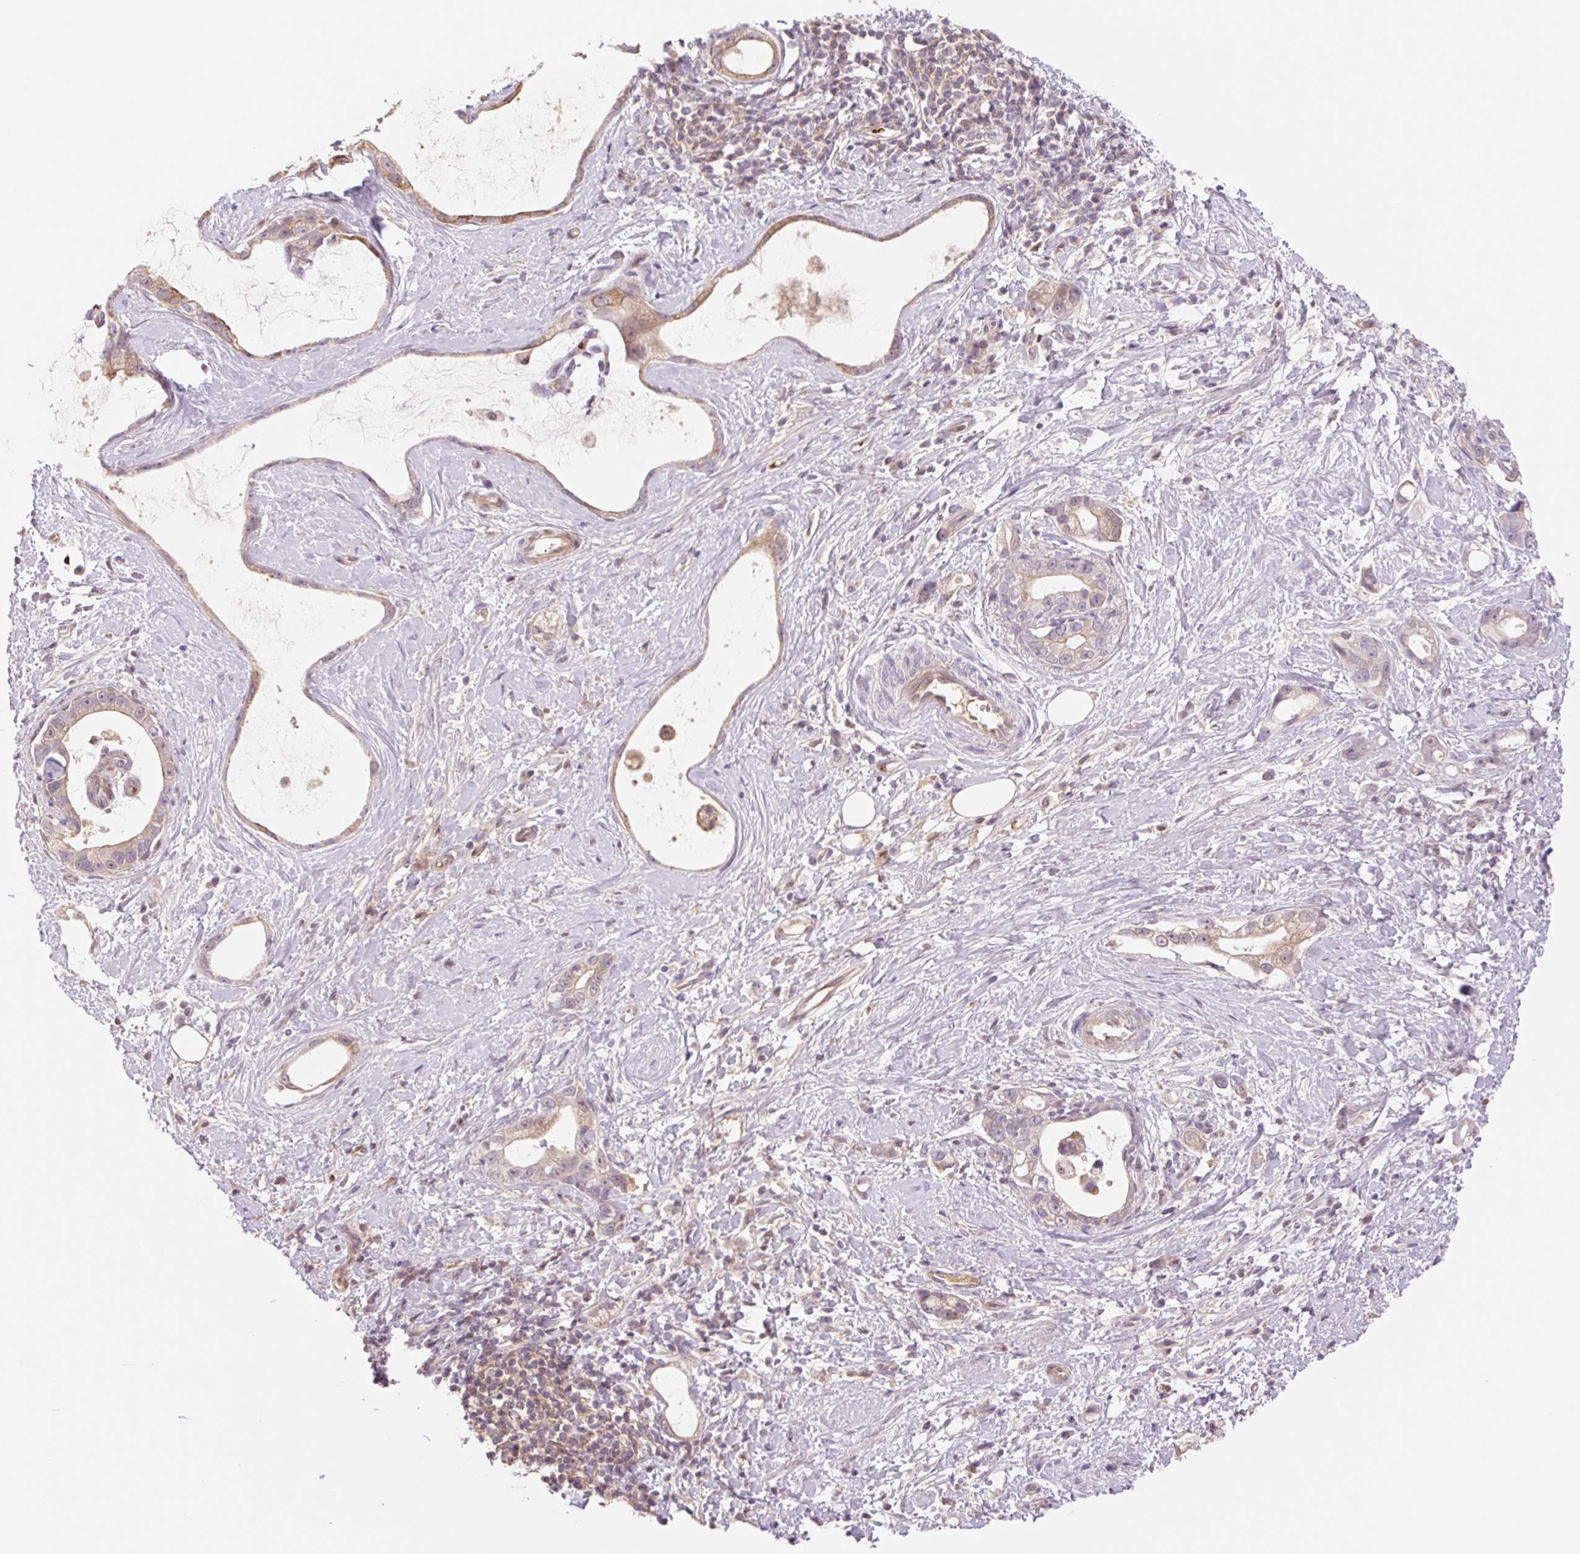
{"staining": {"intensity": "weak", "quantity": ">75%", "location": "cytoplasmic/membranous,nuclear"}, "tissue": "stomach cancer", "cell_type": "Tumor cells", "image_type": "cancer", "snomed": [{"axis": "morphology", "description": "Adenocarcinoma, NOS"}, {"axis": "topography", "description": "Stomach"}], "caption": "A histopathology image of human adenocarcinoma (stomach) stained for a protein demonstrates weak cytoplasmic/membranous and nuclear brown staining in tumor cells.", "gene": "HEBP1", "patient": {"sex": "male", "age": 55}}